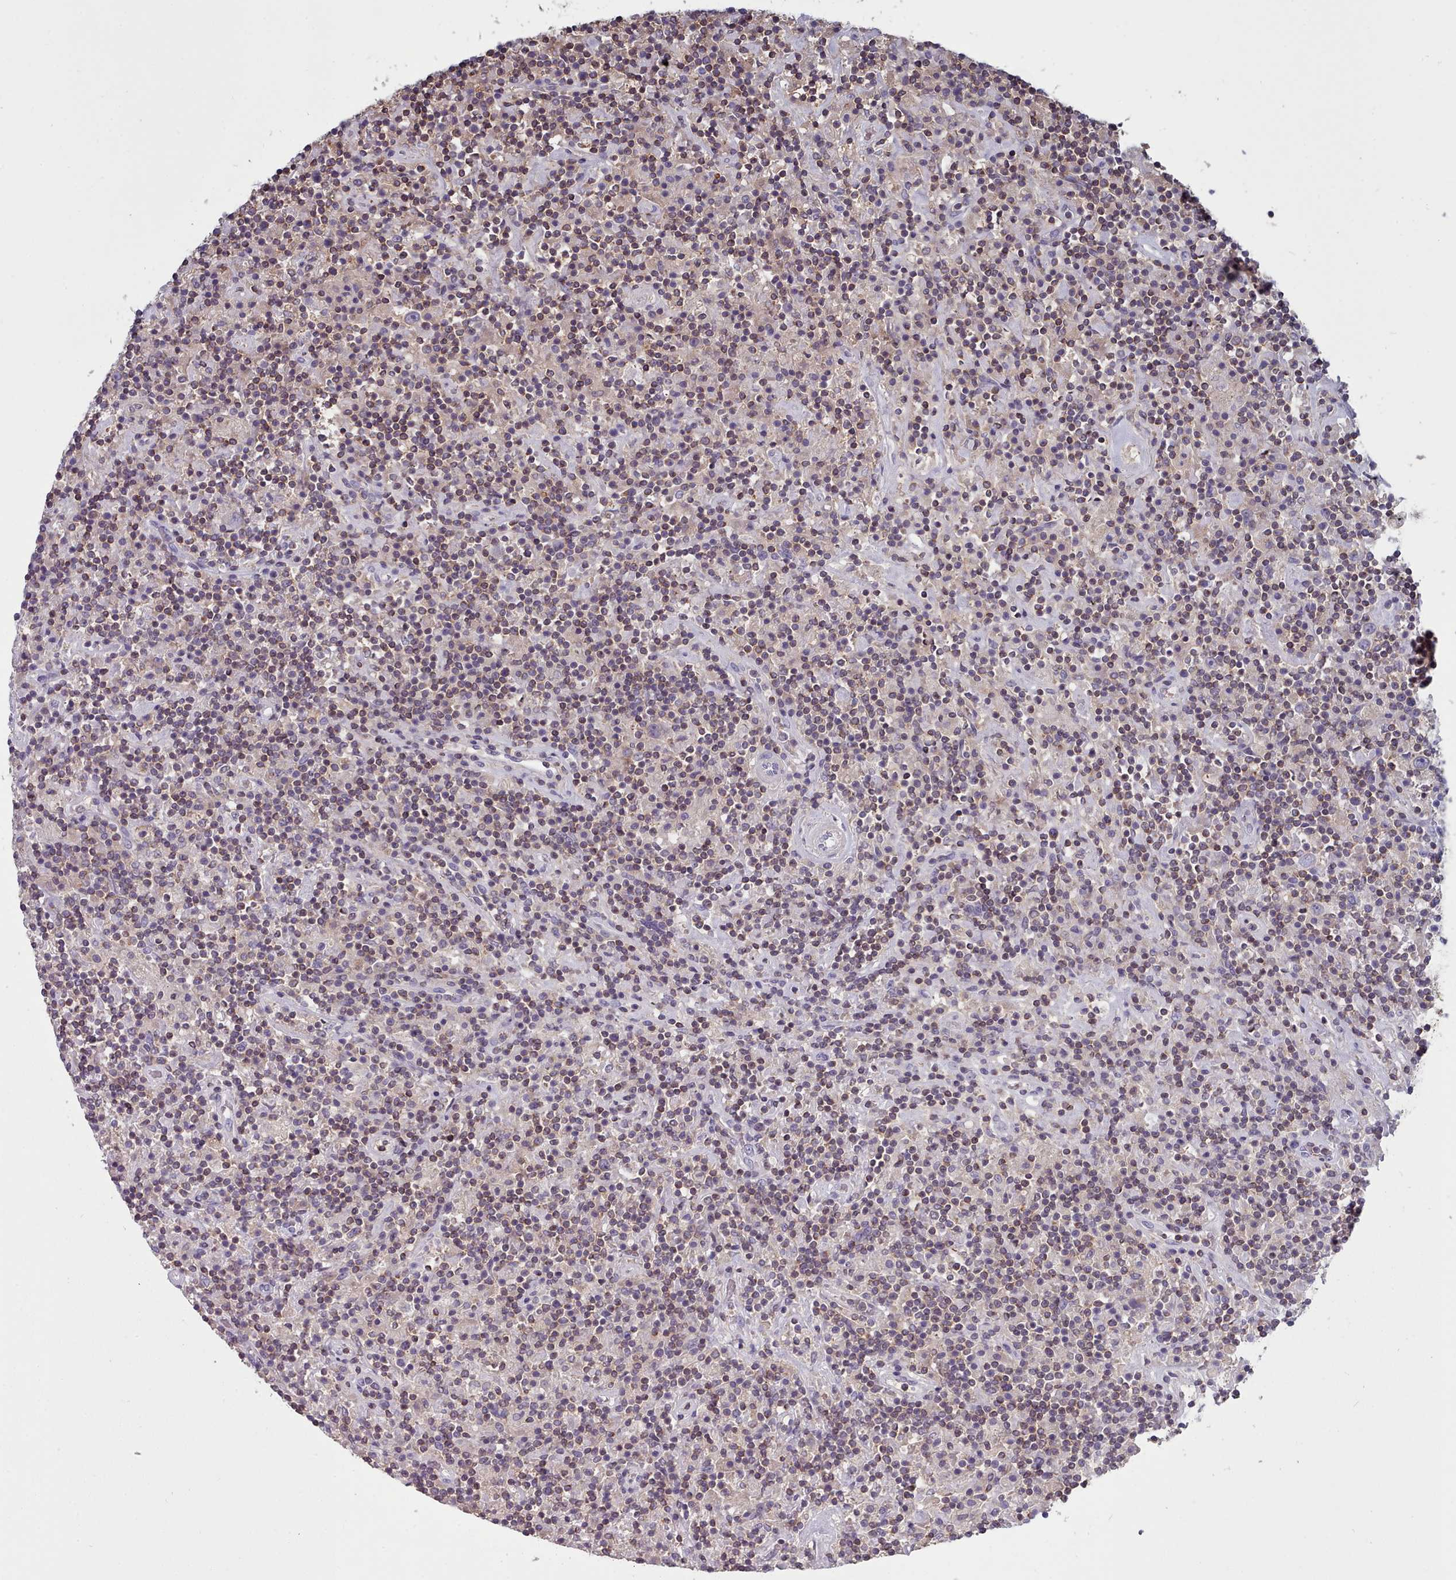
{"staining": {"intensity": "negative", "quantity": "none", "location": "none"}, "tissue": "lymphoma", "cell_type": "Tumor cells", "image_type": "cancer", "snomed": [{"axis": "morphology", "description": "Hodgkin's disease, NOS"}, {"axis": "topography", "description": "Lymph node"}], "caption": "There is no significant expression in tumor cells of Hodgkin's disease. Nuclei are stained in blue.", "gene": "RAC2", "patient": {"sex": "male", "age": 70}}